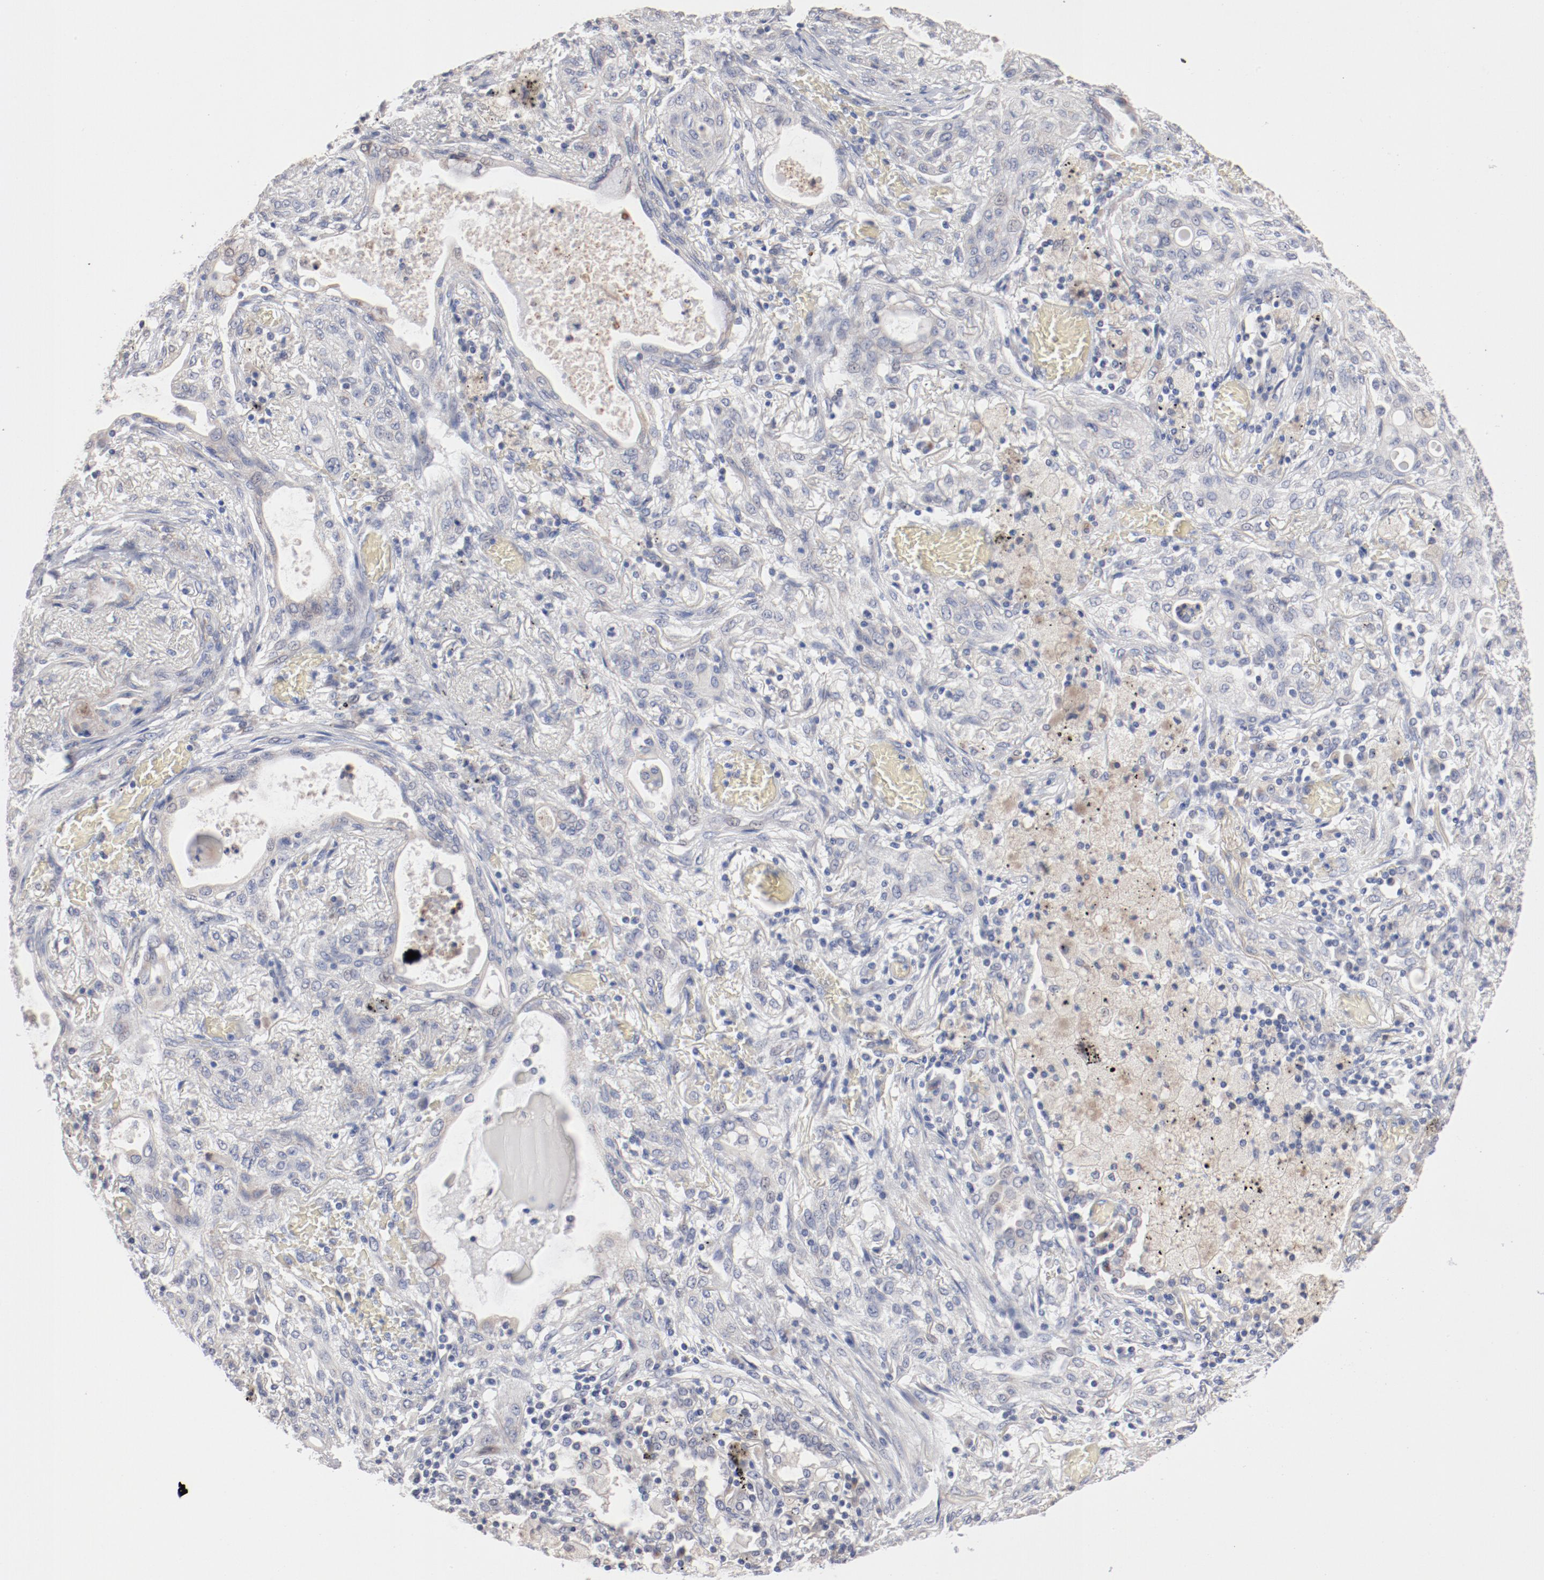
{"staining": {"intensity": "weak", "quantity": "<25%", "location": "cytoplasmic/membranous"}, "tissue": "lung cancer", "cell_type": "Tumor cells", "image_type": "cancer", "snomed": [{"axis": "morphology", "description": "Squamous cell carcinoma, NOS"}, {"axis": "topography", "description": "Lung"}], "caption": "Tumor cells are negative for brown protein staining in lung cancer (squamous cell carcinoma). Nuclei are stained in blue.", "gene": "AK7", "patient": {"sex": "female", "age": 47}}